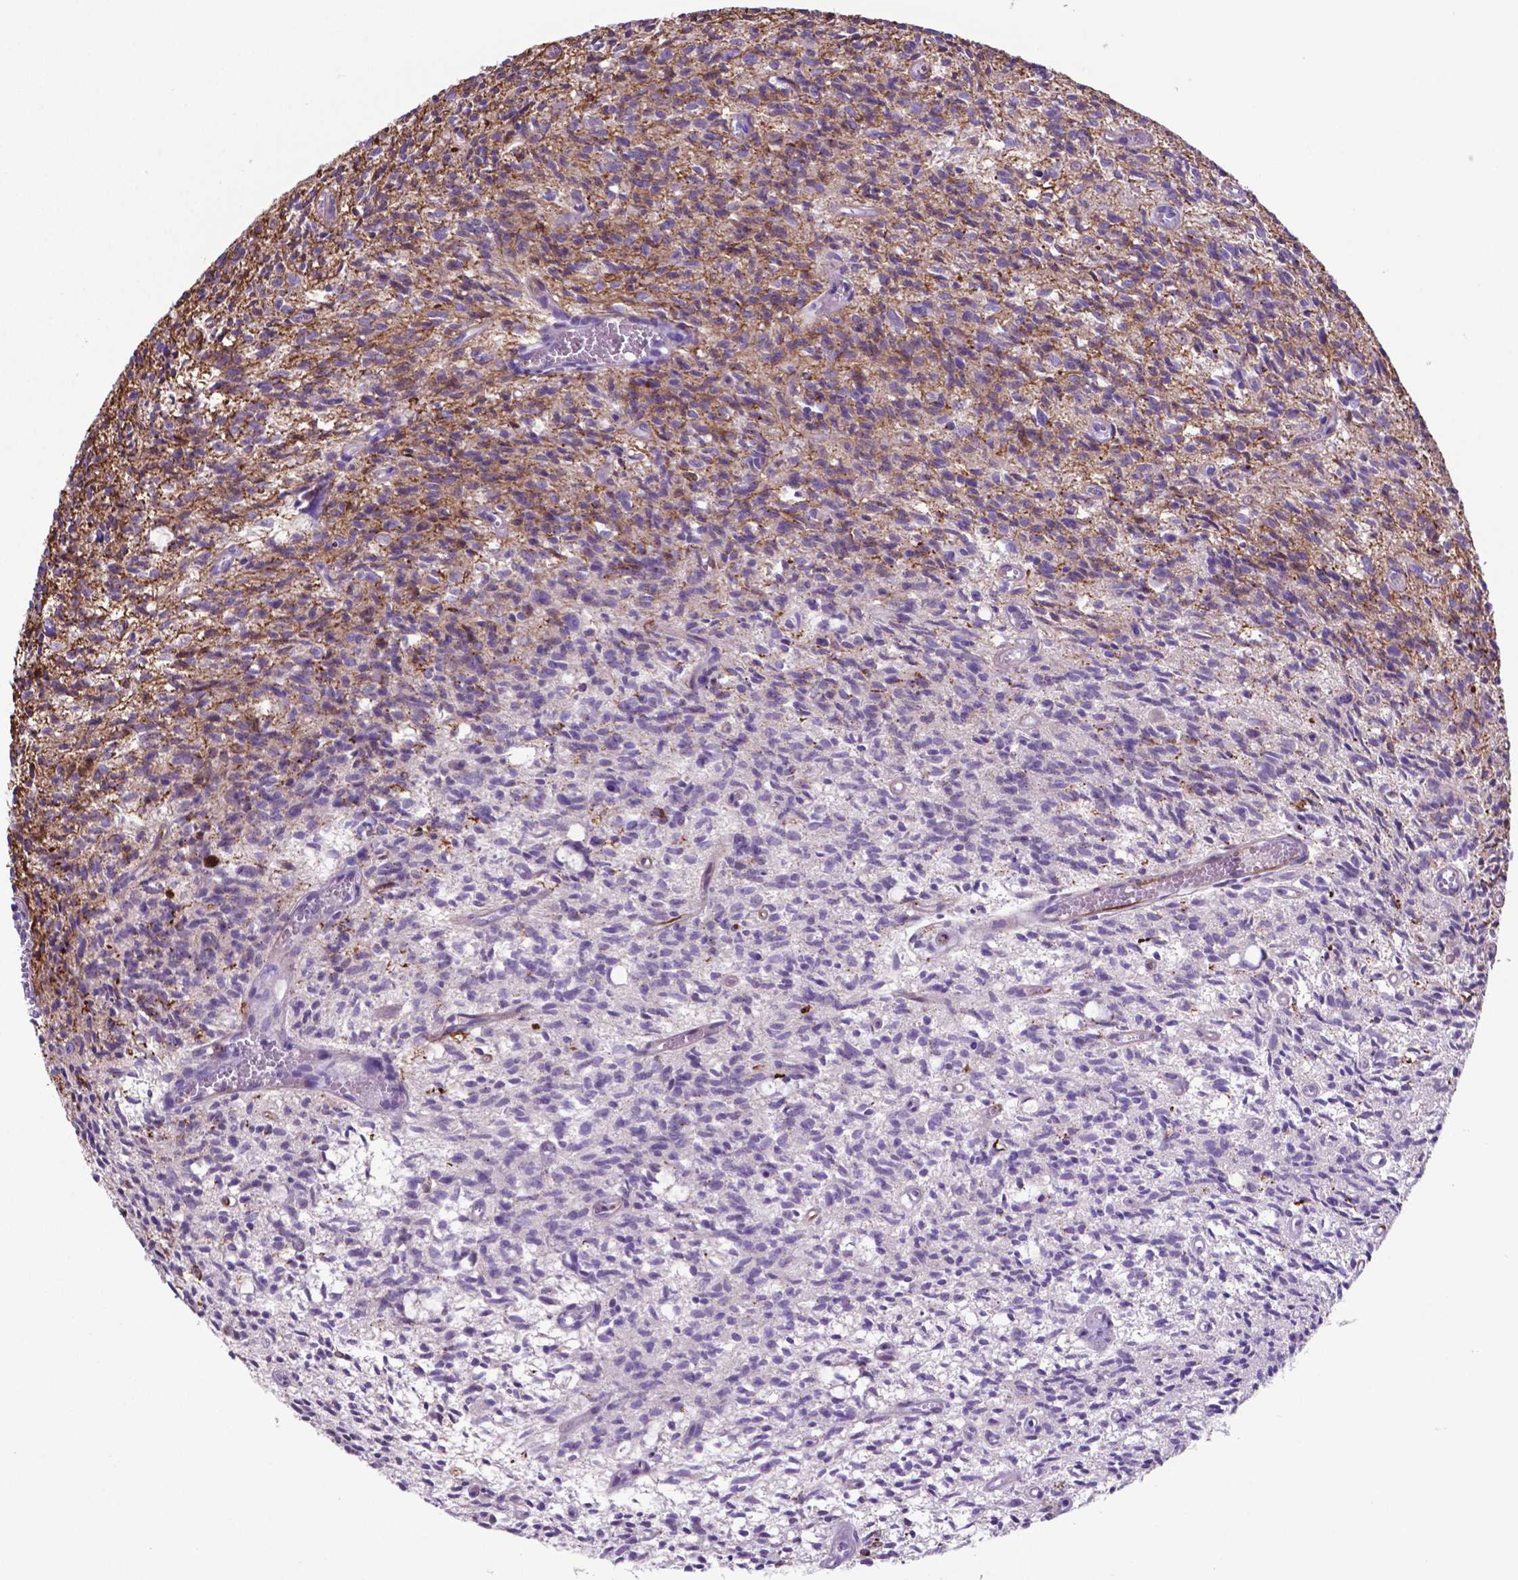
{"staining": {"intensity": "weak", "quantity": "<25%", "location": "cytoplasmic/membranous"}, "tissue": "glioma", "cell_type": "Tumor cells", "image_type": "cancer", "snomed": [{"axis": "morphology", "description": "Glioma, malignant, Low grade"}, {"axis": "topography", "description": "Brain"}], "caption": "A high-resolution photomicrograph shows immunohistochemistry staining of low-grade glioma (malignant), which demonstrates no significant staining in tumor cells.", "gene": "LZTR1", "patient": {"sex": "male", "age": 64}}